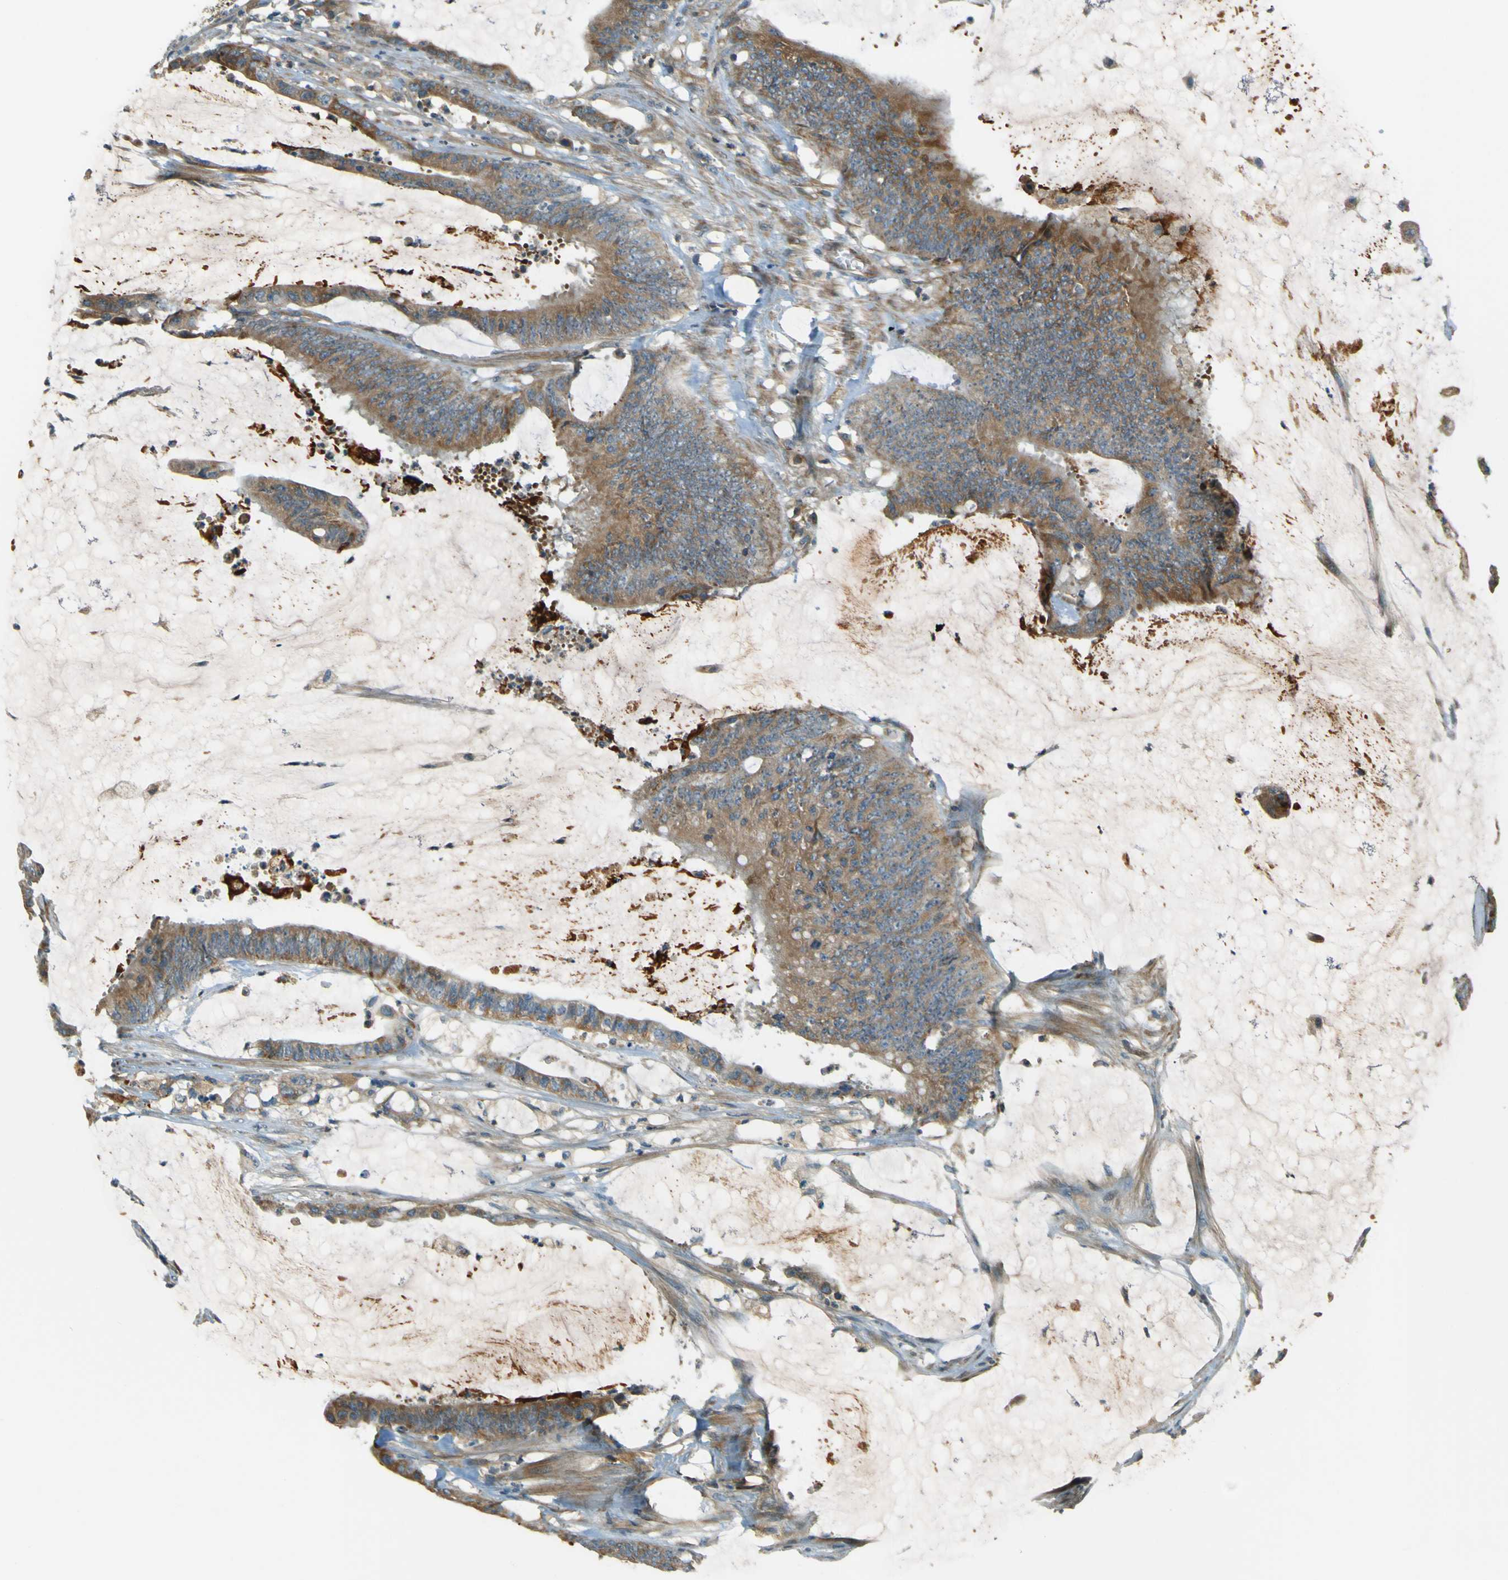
{"staining": {"intensity": "moderate", "quantity": ">75%", "location": "cytoplasmic/membranous"}, "tissue": "colorectal cancer", "cell_type": "Tumor cells", "image_type": "cancer", "snomed": [{"axis": "morphology", "description": "Adenocarcinoma, NOS"}, {"axis": "topography", "description": "Rectum"}], "caption": "The histopathology image reveals a brown stain indicating the presence of a protein in the cytoplasmic/membranous of tumor cells in colorectal adenocarcinoma. The protein of interest is shown in brown color, while the nuclei are stained blue.", "gene": "LPCAT1", "patient": {"sex": "female", "age": 66}}